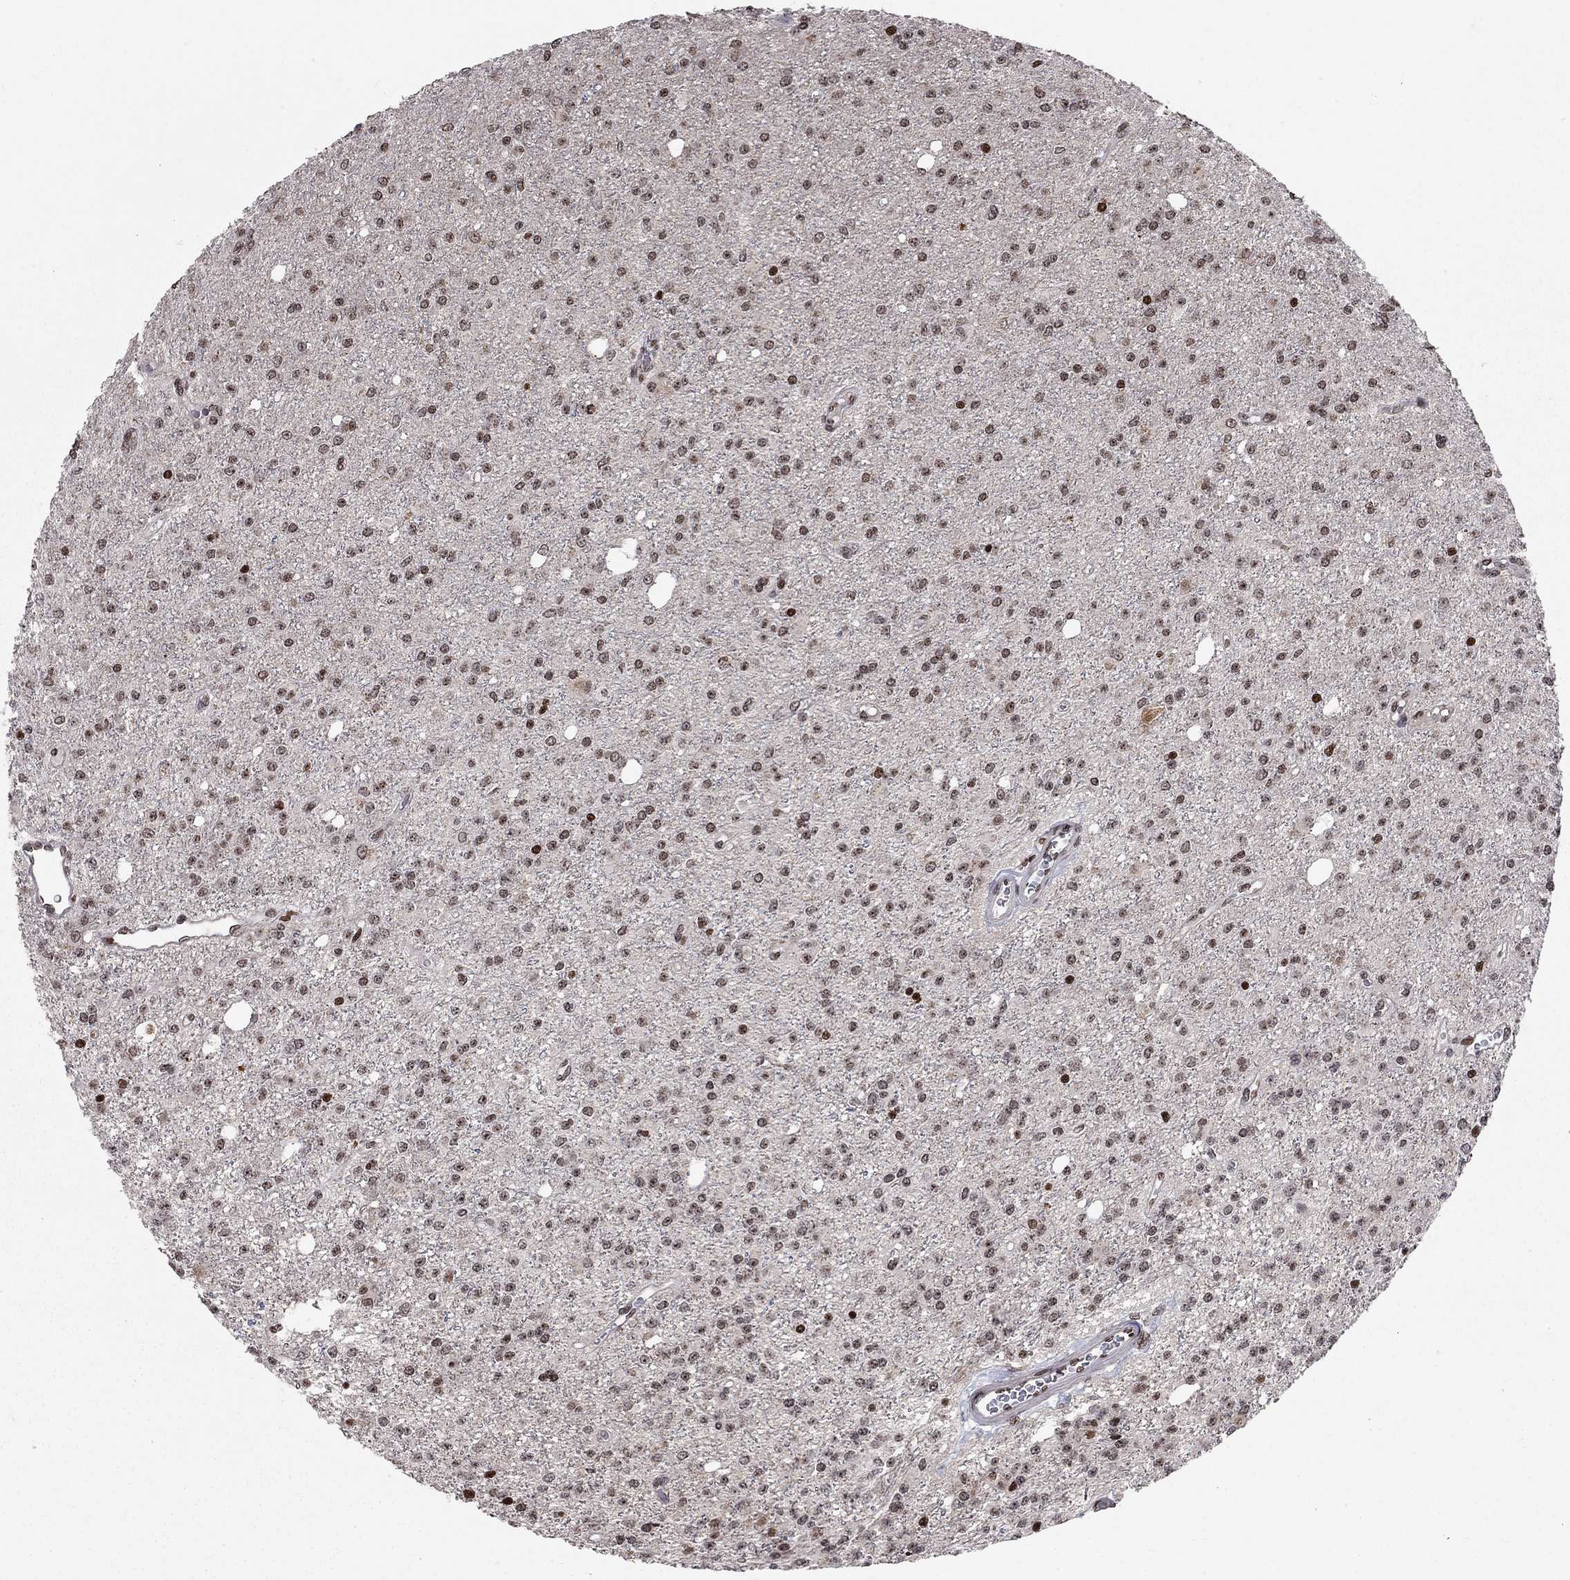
{"staining": {"intensity": "weak", "quantity": "25%-75%", "location": "nuclear"}, "tissue": "glioma", "cell_type": "Tumor cells", "image_type": "cancer", "snomed": [{"axis": "morphology", "description": "Glioma, malignant, Low grade"}, {"axis": "topography", "description": "Brain"}], "caption": "Weak nuclear positivity is identified in about 25%-75% of tumor cells in malignant glioma (low-grade). Nuclei are stained in blue.", "gene": "HDAC3", "patient": {"sex": "female", "age": 45}}